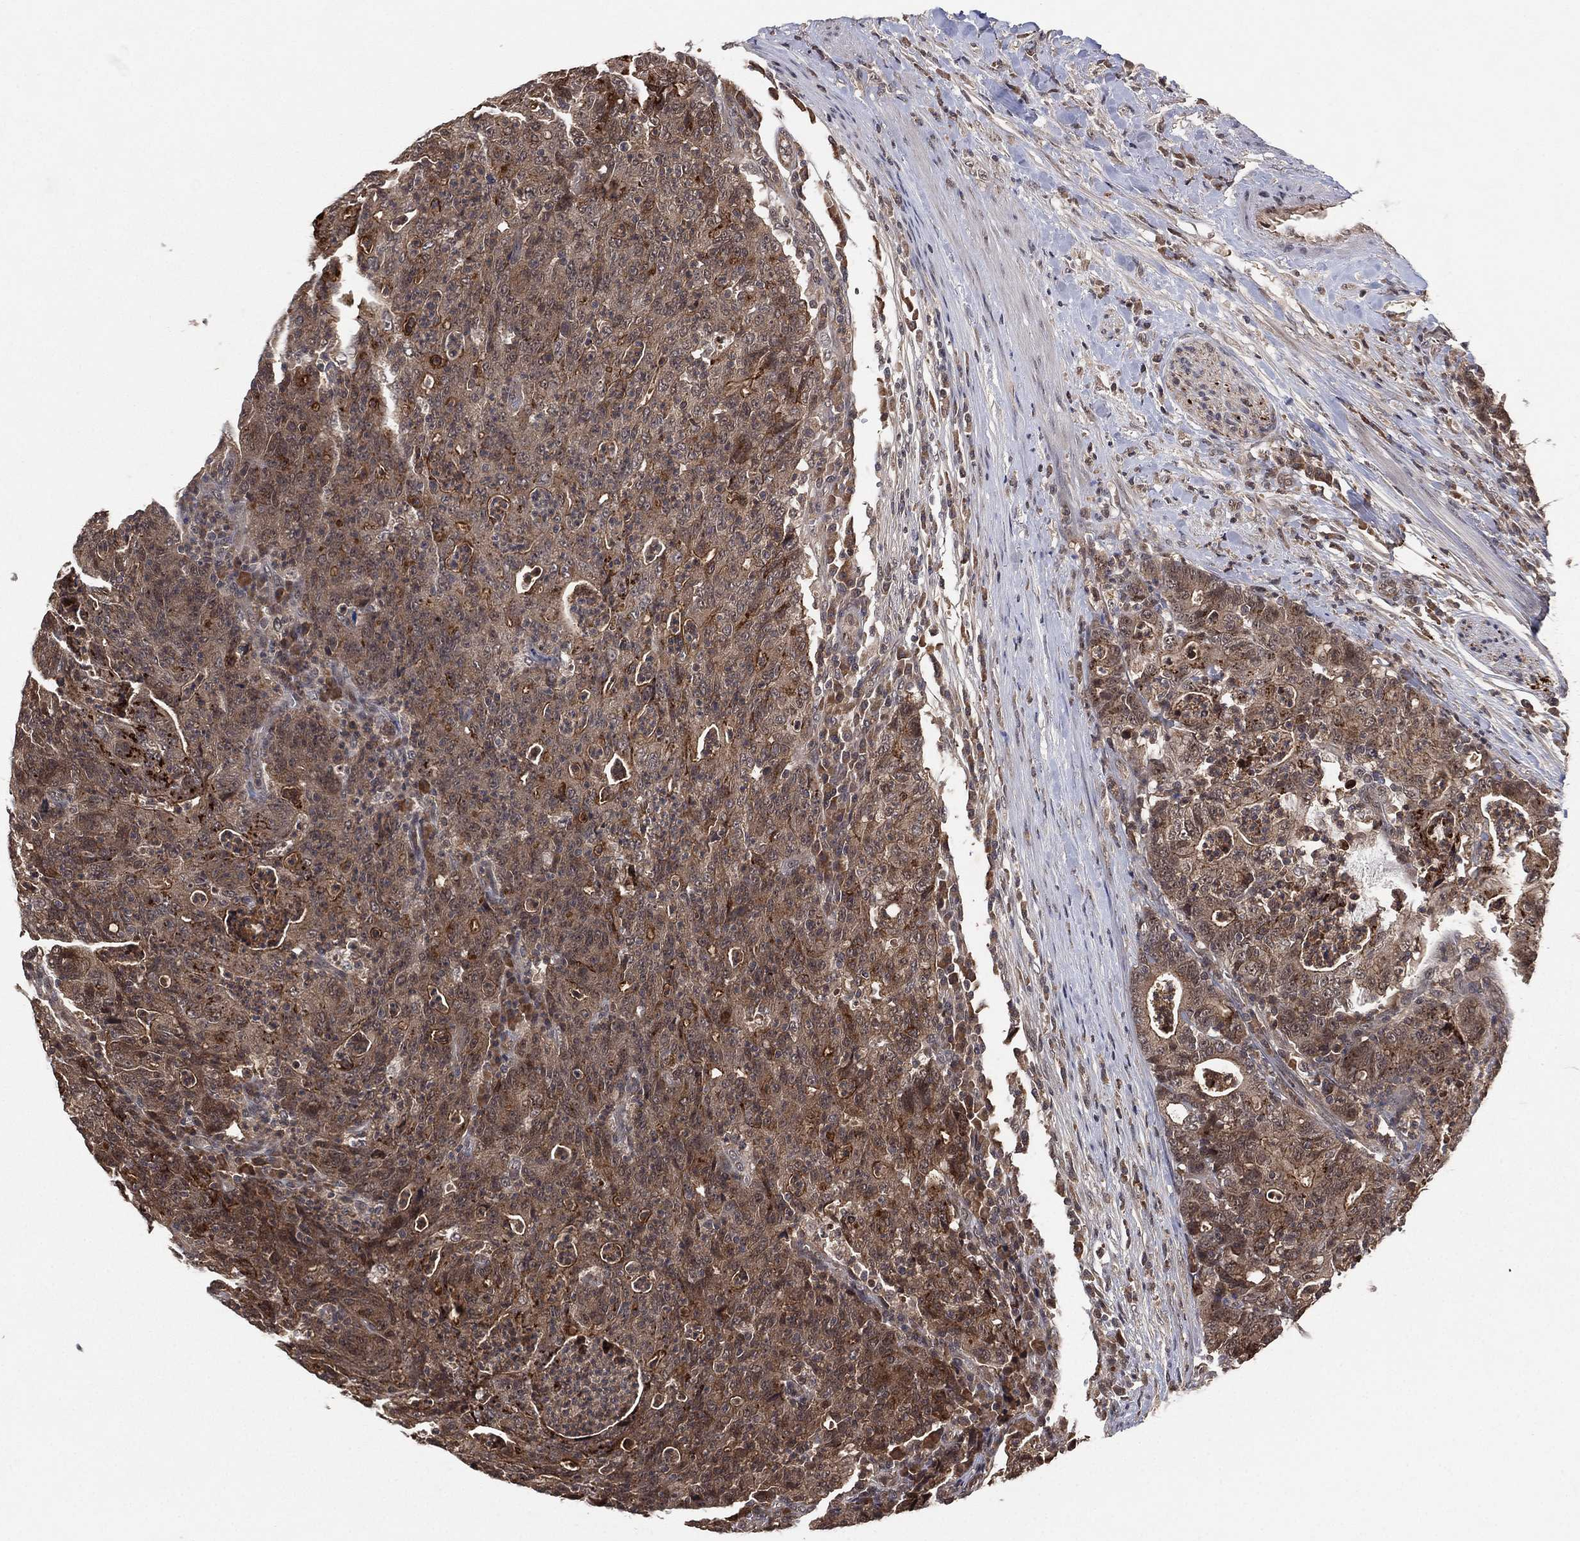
{"staining": {"intensity": "weak", "quantity": "25%-75%", "location": "cytoplasmic/membranous"}, "tissue": "colorectal cancer", "cell_type": "Tumor cells", "image_type": "cancer", "snomed": [{"axis": "morphology", "description": "Adenocarcinoma, NOS"}, {"axis": "topography", "description": "Colon"}], "caption": "This is a micrograph of immunohistochemistry staining of colorectal cancer, which shows weak staining in the cytoplasmic/membranous of tumor cells.", "gene": "ATG4B", "patient": {"sex": "male", "age": 70}}